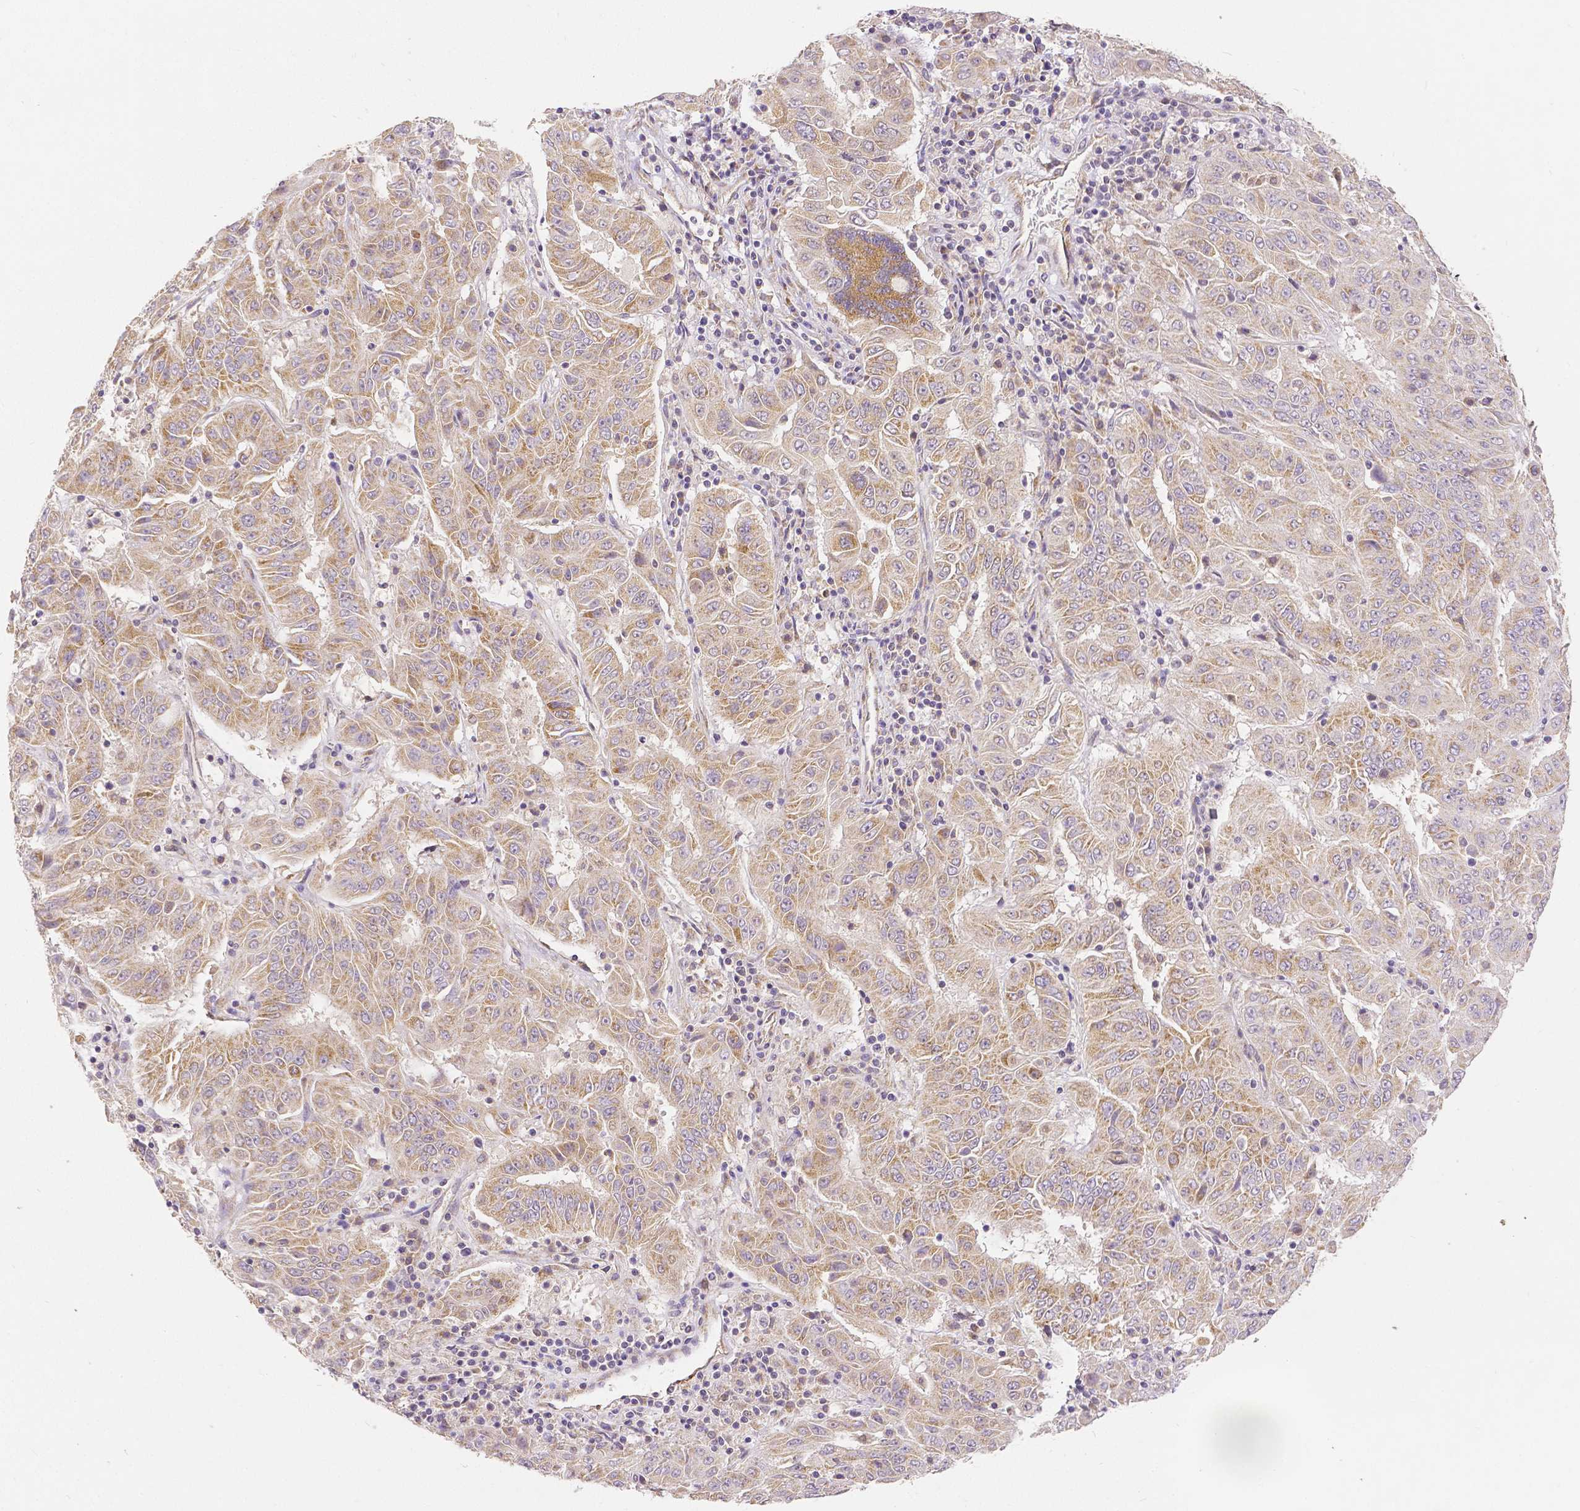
{"staining": {"intensity": "moderate", "quantity": "25%-75%", "location": "cytoplasmic/membranous"}, "tissue": "pancreatic cancer", "cell_type": "Tumor cells", "image_type": "cancer", "snomed": [{"axis": "morphology", "description": "Adenocarcinoma, NOS"}, {"axis": "topography", "description": "Pancreas"}], "caption": "A brown stain highlights moderate cytoplasmic/membranous staining of a protein in human pancreatic cancer tumor cells. The staining is performed using DAB brown chromogen to label protein expression. The nuclei are counter-stained blue using hematoxylin.", "gene": "RHOT1", "patient": {"sex": "male", "age": 63}}